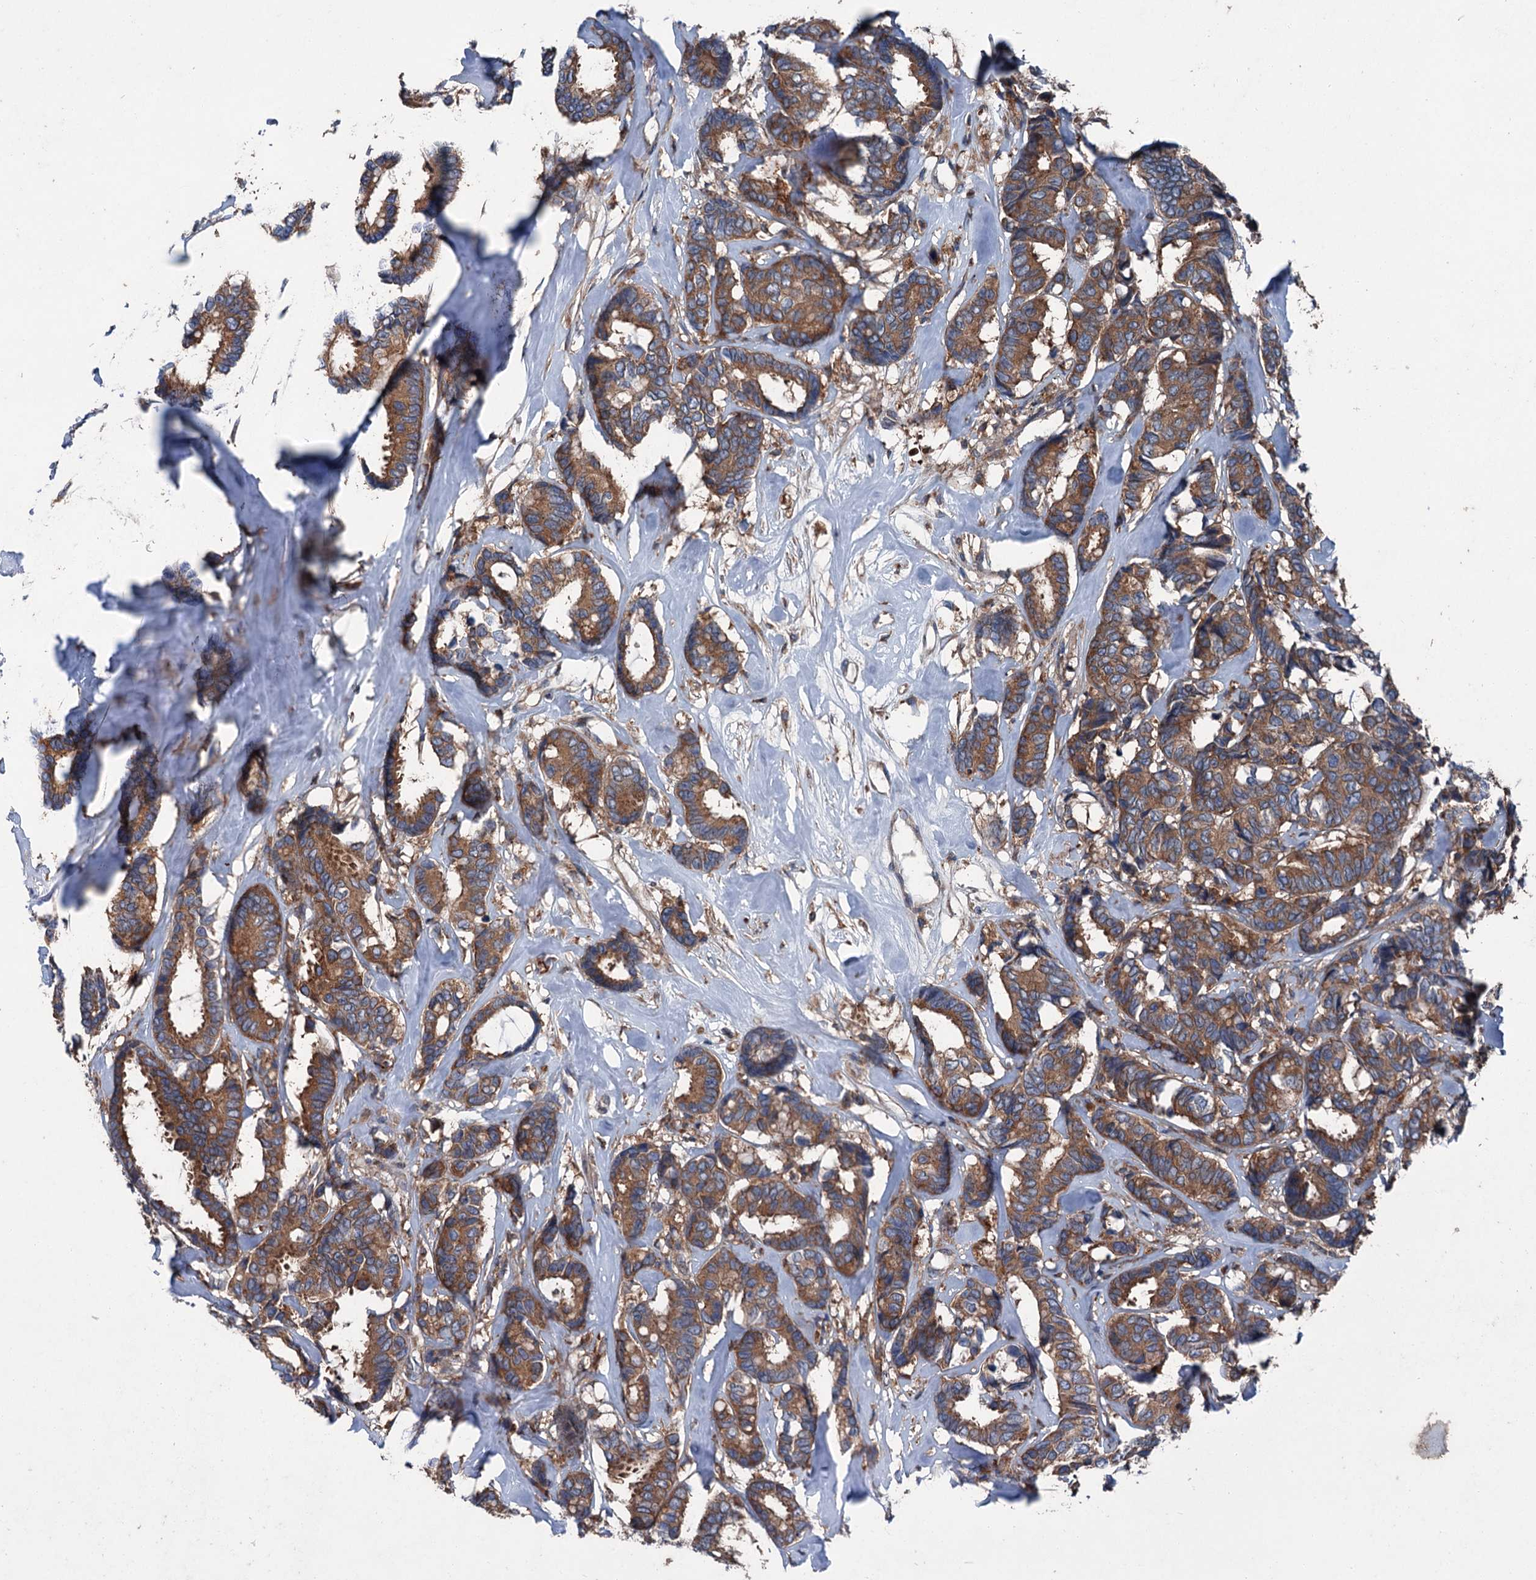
{"staining": {"intensity": "moderate", "quantity": ">75%", "location": "cytoplasmic/membranous"}, "tissue": "breast cancer", "cell_type": "Tumor cells", "image_type": "cancer", "snomed": [{"axis": "morphology", "description": "Duct carcinoma"}, {"axis": "topography", "description": "Breast"}], "caption": "Human breast invasive ductal carcinoma stained with a brown dye exhibits moderate cytoplasmic/membranous positive expression in about >75% of tumor cells.", "gene": "RUFY1", "patient": {"sex": "female", "age": 87}}